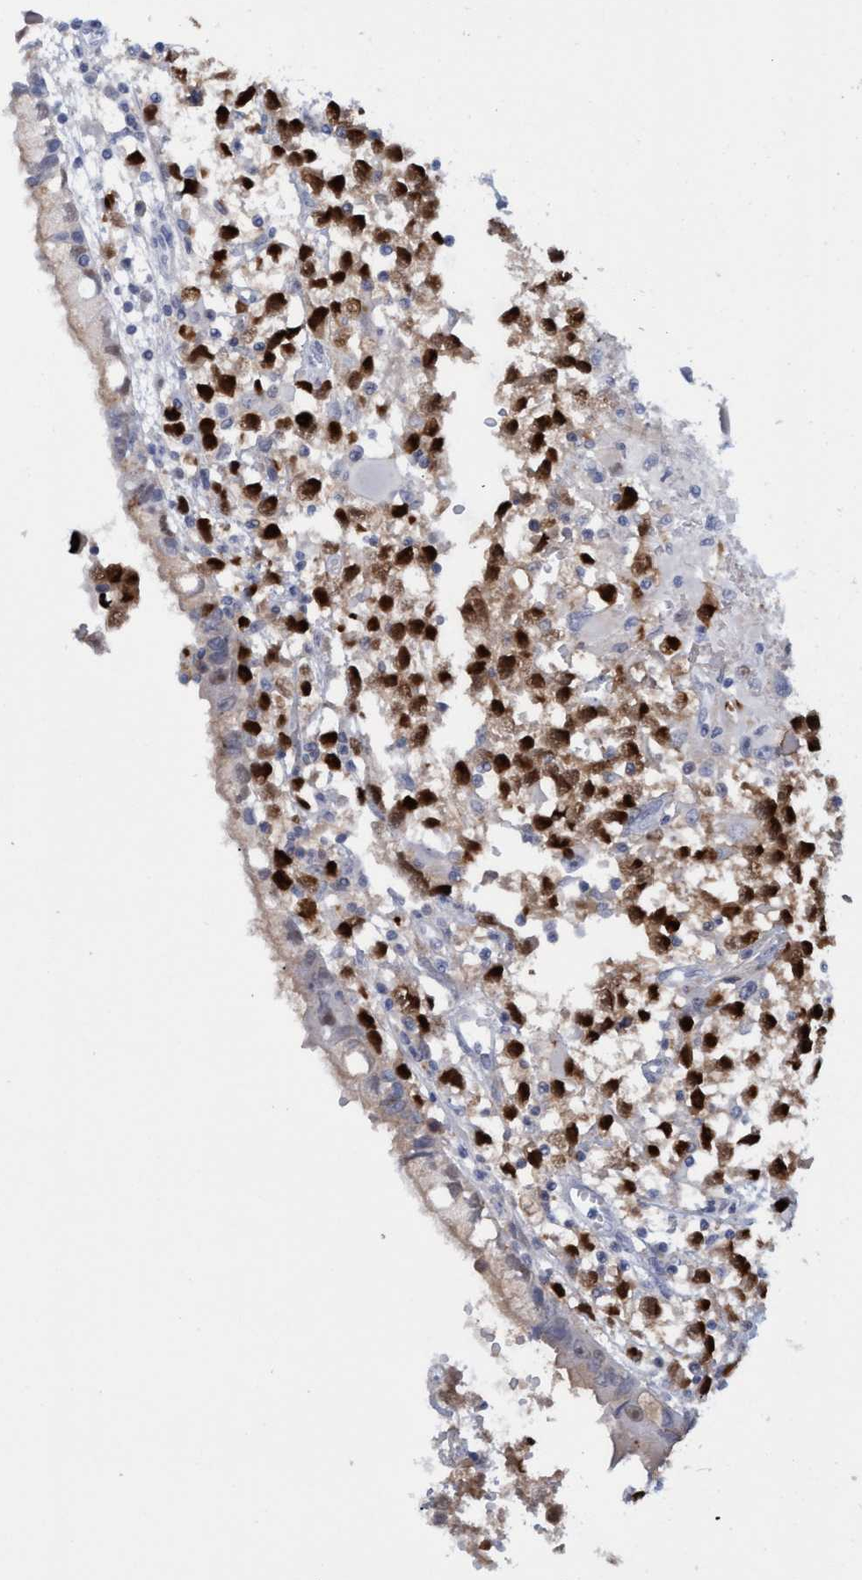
{"staining": {"intensity": "strong", "quantity": ">75%", "location": "cytoplasmic/membranous,nuclear"}, "tissue": "testis cancer", "cell_type": "Tumor cells", "image_type": "cancer", "snomed": [{"axis": "morphology", "description": "Seminoma, NOS"}, {"axis": "morphology", "description": "Carcinoma, Embryonal, NOS"}, {"axis": "topography", "description": "Testis"}], "caption": "Testis cancer tissue demonstrates strong cytoplasmic/membranous and nuclear staining in about >75% of tumor cells (brown staining indicates protein expression, while blue staining denotes nuclei).", "gene": "PINX1", "patient": {"sex": "male", "age": 51}}